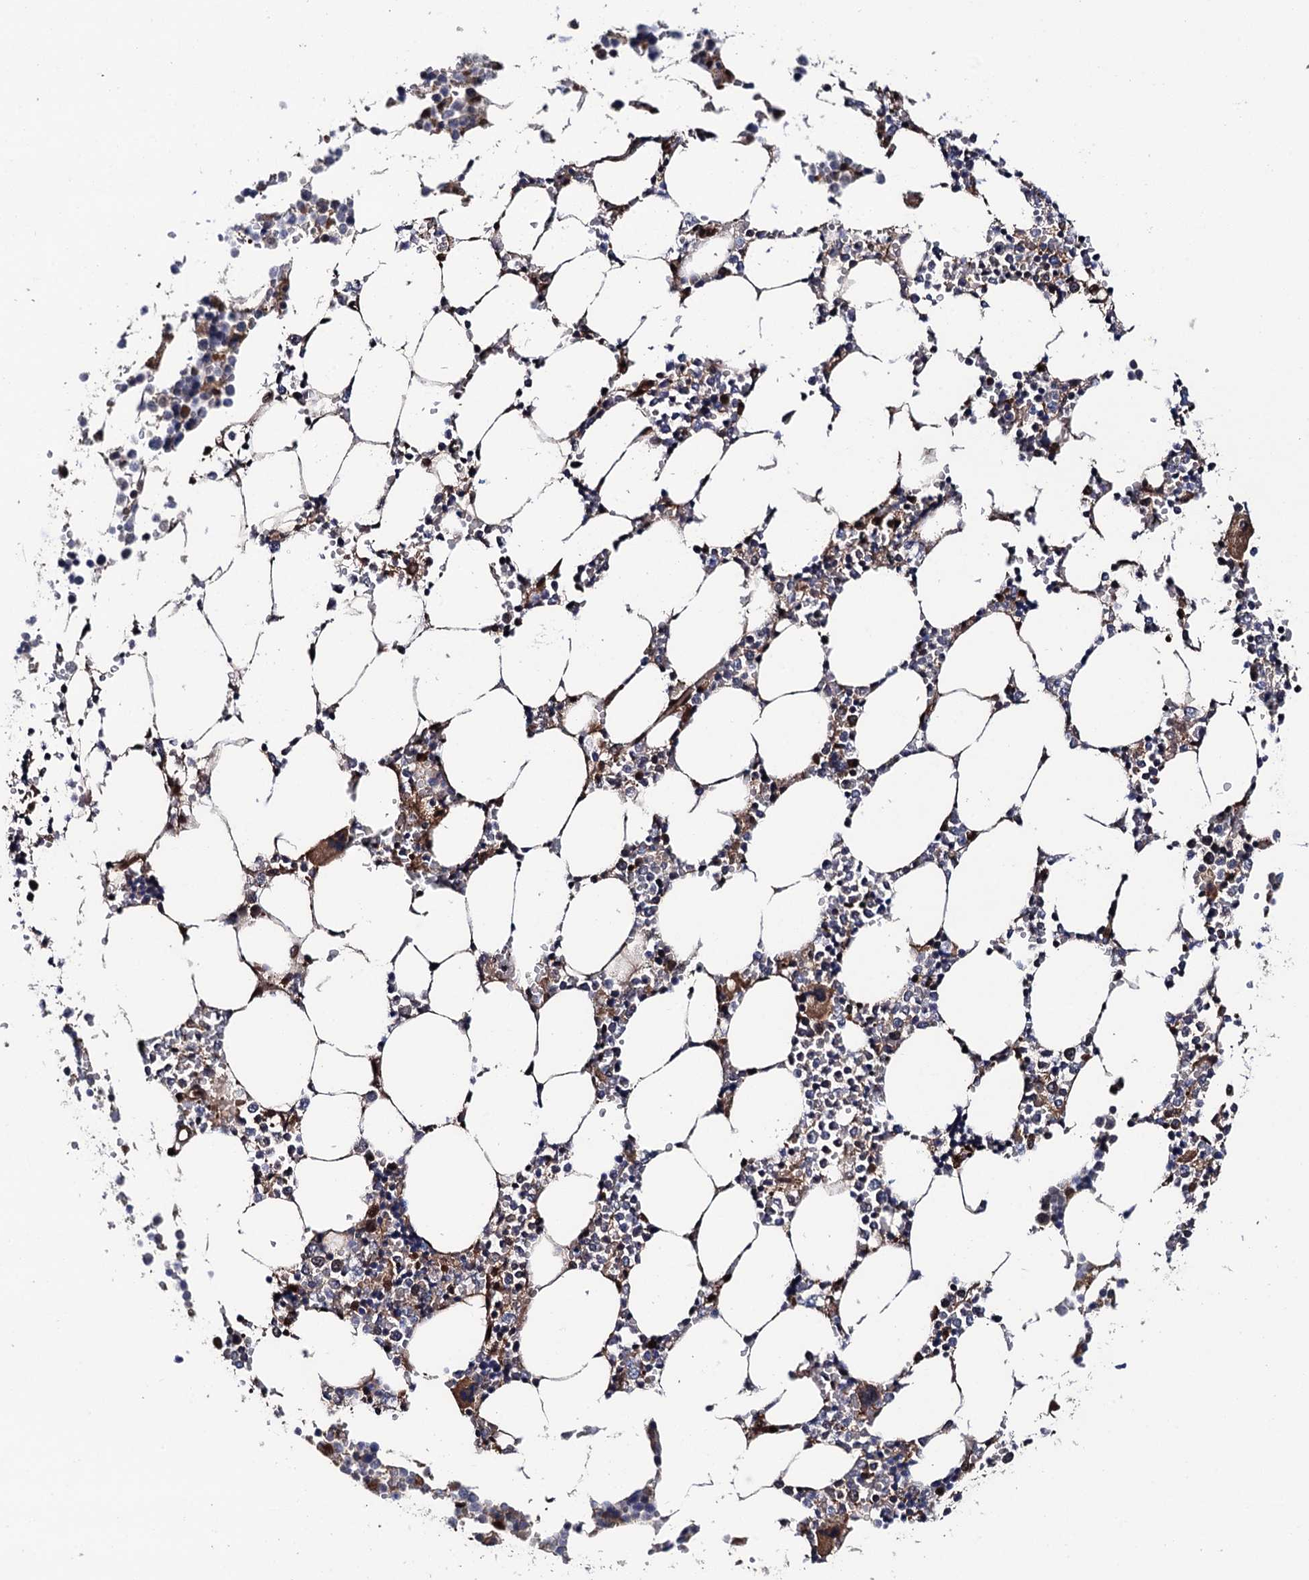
{"staining": {"intensity": "moderate", "quantity": "<25%", "location": "cytoplasmic/membranous"}, "tissue": "bone marrow", "cell_type": "Hematopoietic cells", "image_type": "normal", "snomed": [{"axis": "morphology", "description": "Normal tissue, NOS"}, {"axis": "topography", "description": "Bone marrow"}], "caption": "Protein staining shows moderate cytoplasmic/membranous positivity in approximately <25% of hematopoietic cells in normal bone marrow. (Brightfield microscopy of DAB IHC at high magnification).", "gene": "CDC23", "patient": {"sex": "male", "age": 64}}